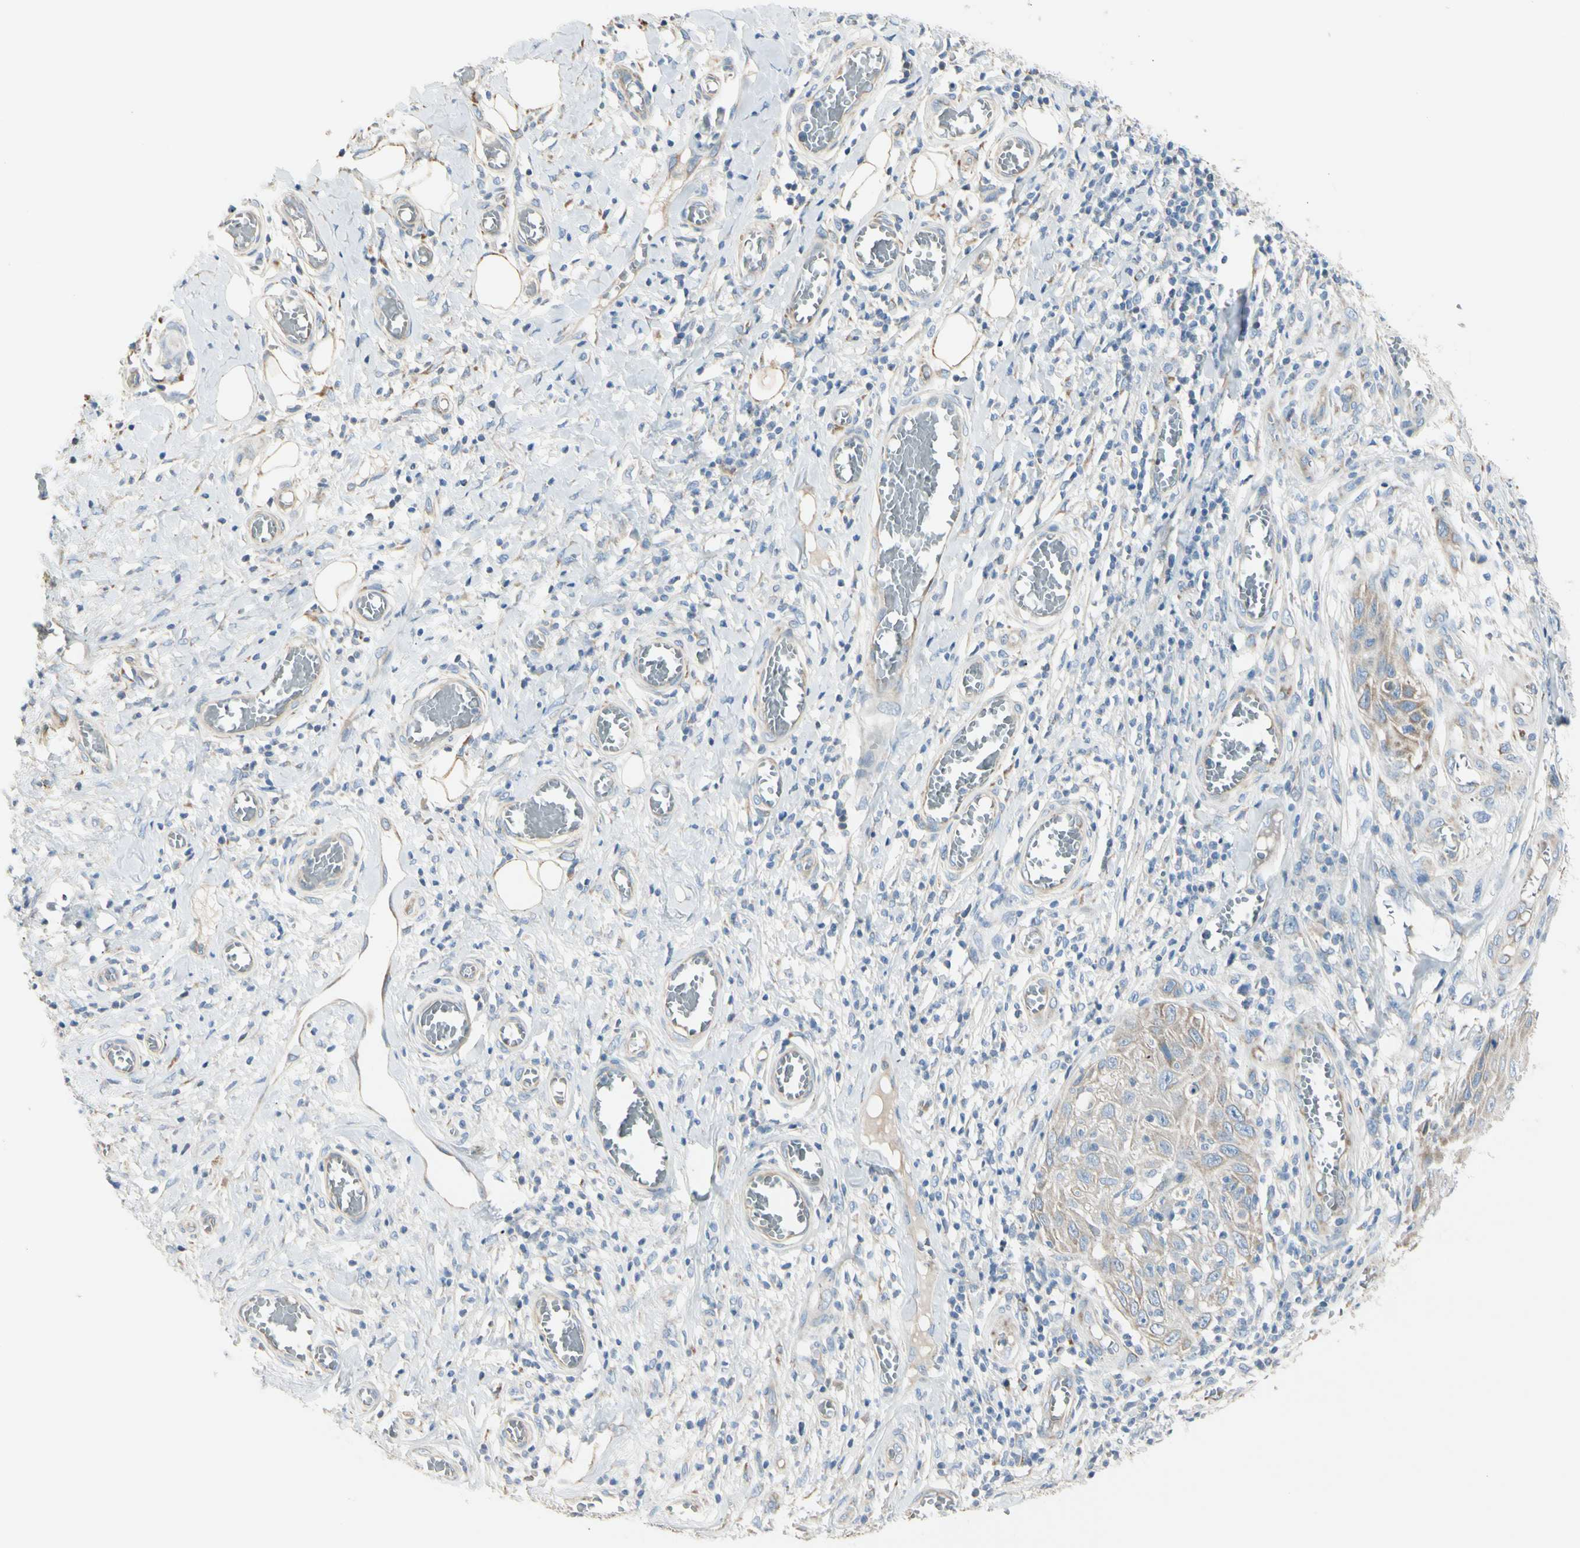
{"staining": {"intensity": "weak", "quantity": ">75%", "location": "cytoplasmic/membranous"}, "tissue": "skin cancer", "cell_type": "Tumor cells", "image_type": "cancer", "snomed": [{"axis": "morphology", "description": "Squamous cell carcinoma, NOS"}, {"axis": "topography", "description": "Skin"}], "caption": "Immunohistochemistry (IHC) photomicrograph of human skin cancer stained for a protein (brown), which reveals low levels of weak cytoplasmic/membranous positivity in about >75% of tumor cells.", "gene": "EPHA3", "patient": {"sex": "female", "age": 73}}